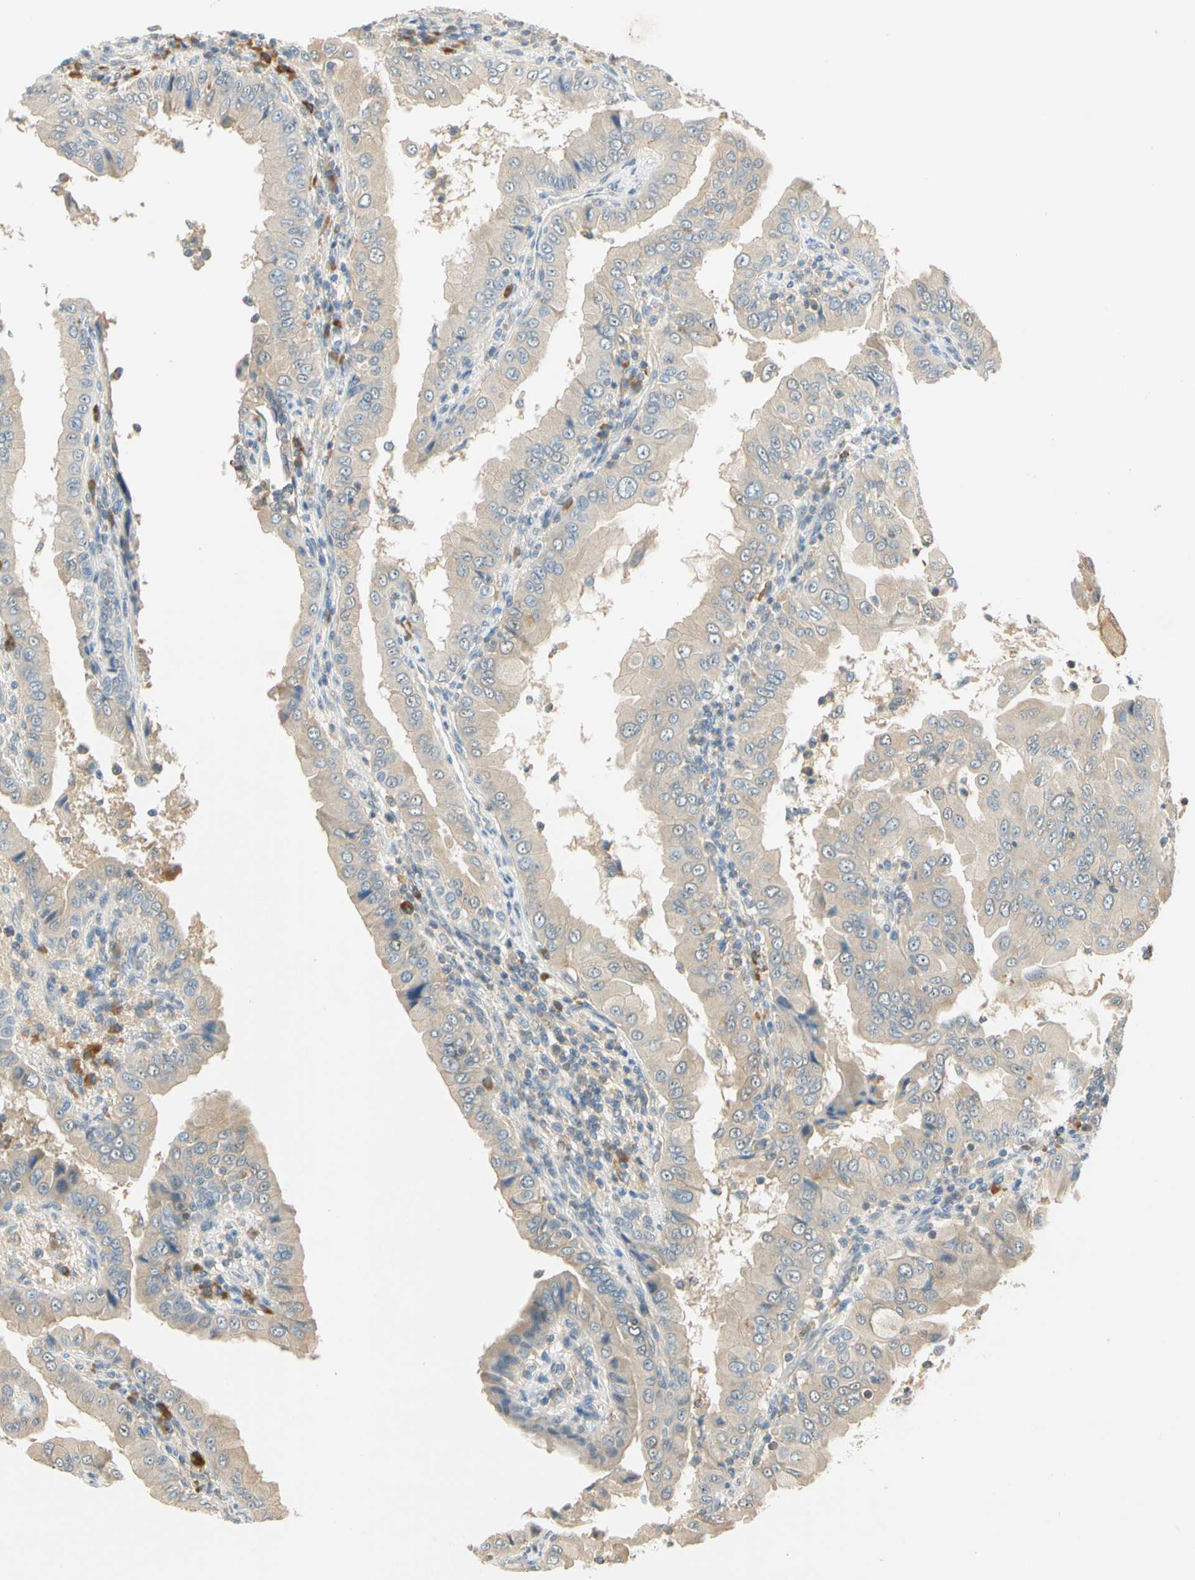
{"staining": {"intensity": "weak", "quantity": ">75%", "location": "cytoplasmic/membranous"}, "tissue": "thyroid cancer", "cell_type": "Tumor cells", "image_type": "cancer", "snomed": [{"axis": "morphology", "description": "Papillary adenocarcinoma, NOS"}, {"axis": "topography", "description": "Thyroid gland"}], "caption": "Thyroid cancer was stained to show a protein in brown. There is low levels of weak cytoplasmic/membranous positivity in approximately >75% of tumor cells. Immunohistochemistry stains the protein in brown and the nuclei are stained blue.", "gene": "WIPI1", "patient": {"sex": "male", "age": 33}}